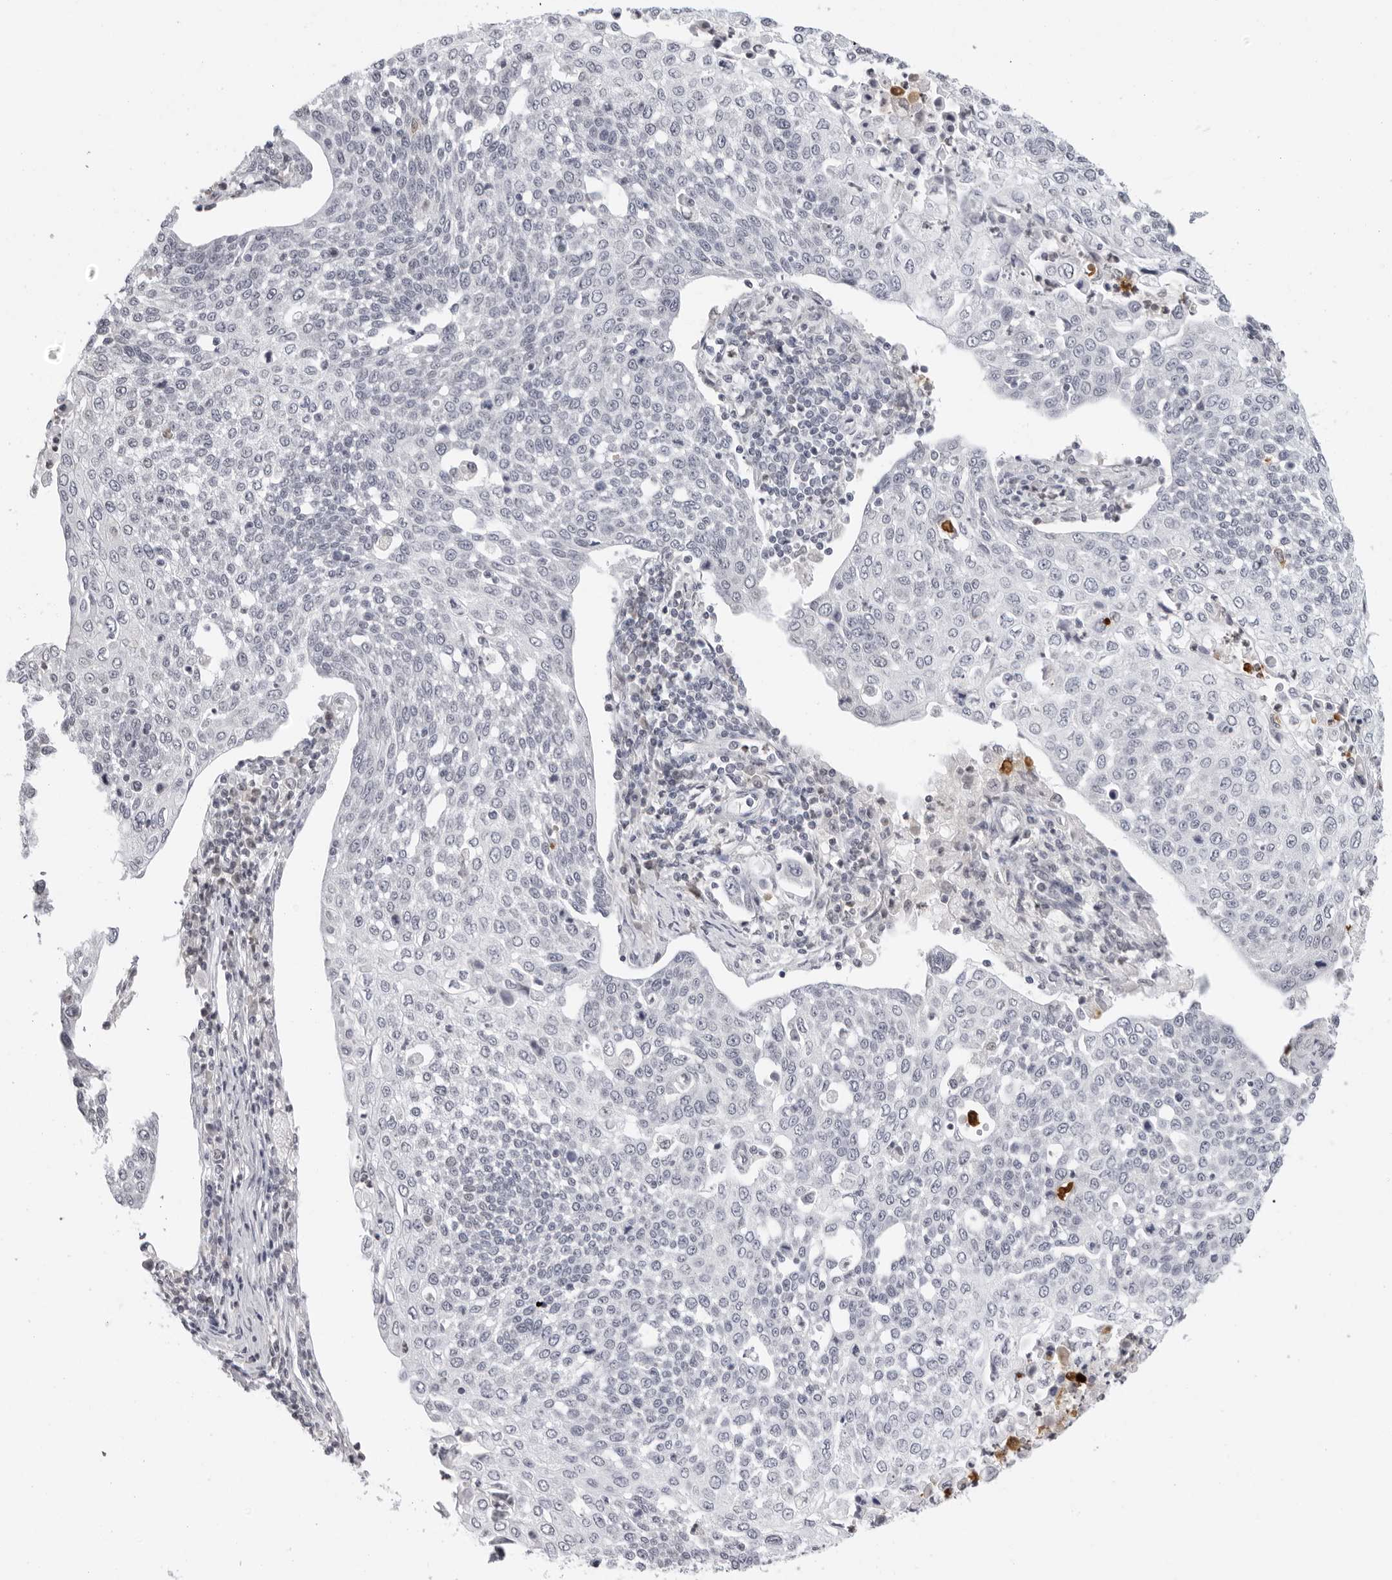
{"staining": {"intensity": "negative", "quantity": "none", "location": "none"}, "tissue": "cervical cancer", "cell_type": "Tumor cells", "image_type": "cancer", "snomed": [{"axis": "morphology", "description": "Squamous cell carcinoma, NOS"}, {"axis": "topography", "description": "Cervix"}], "caption": "Histopathology image shows no significant protein staining in tumor cells of cervical cancer (squamous cell carcinoma).", "gene": "MSH6", "patient": {"sex": "female", "age": 34}}